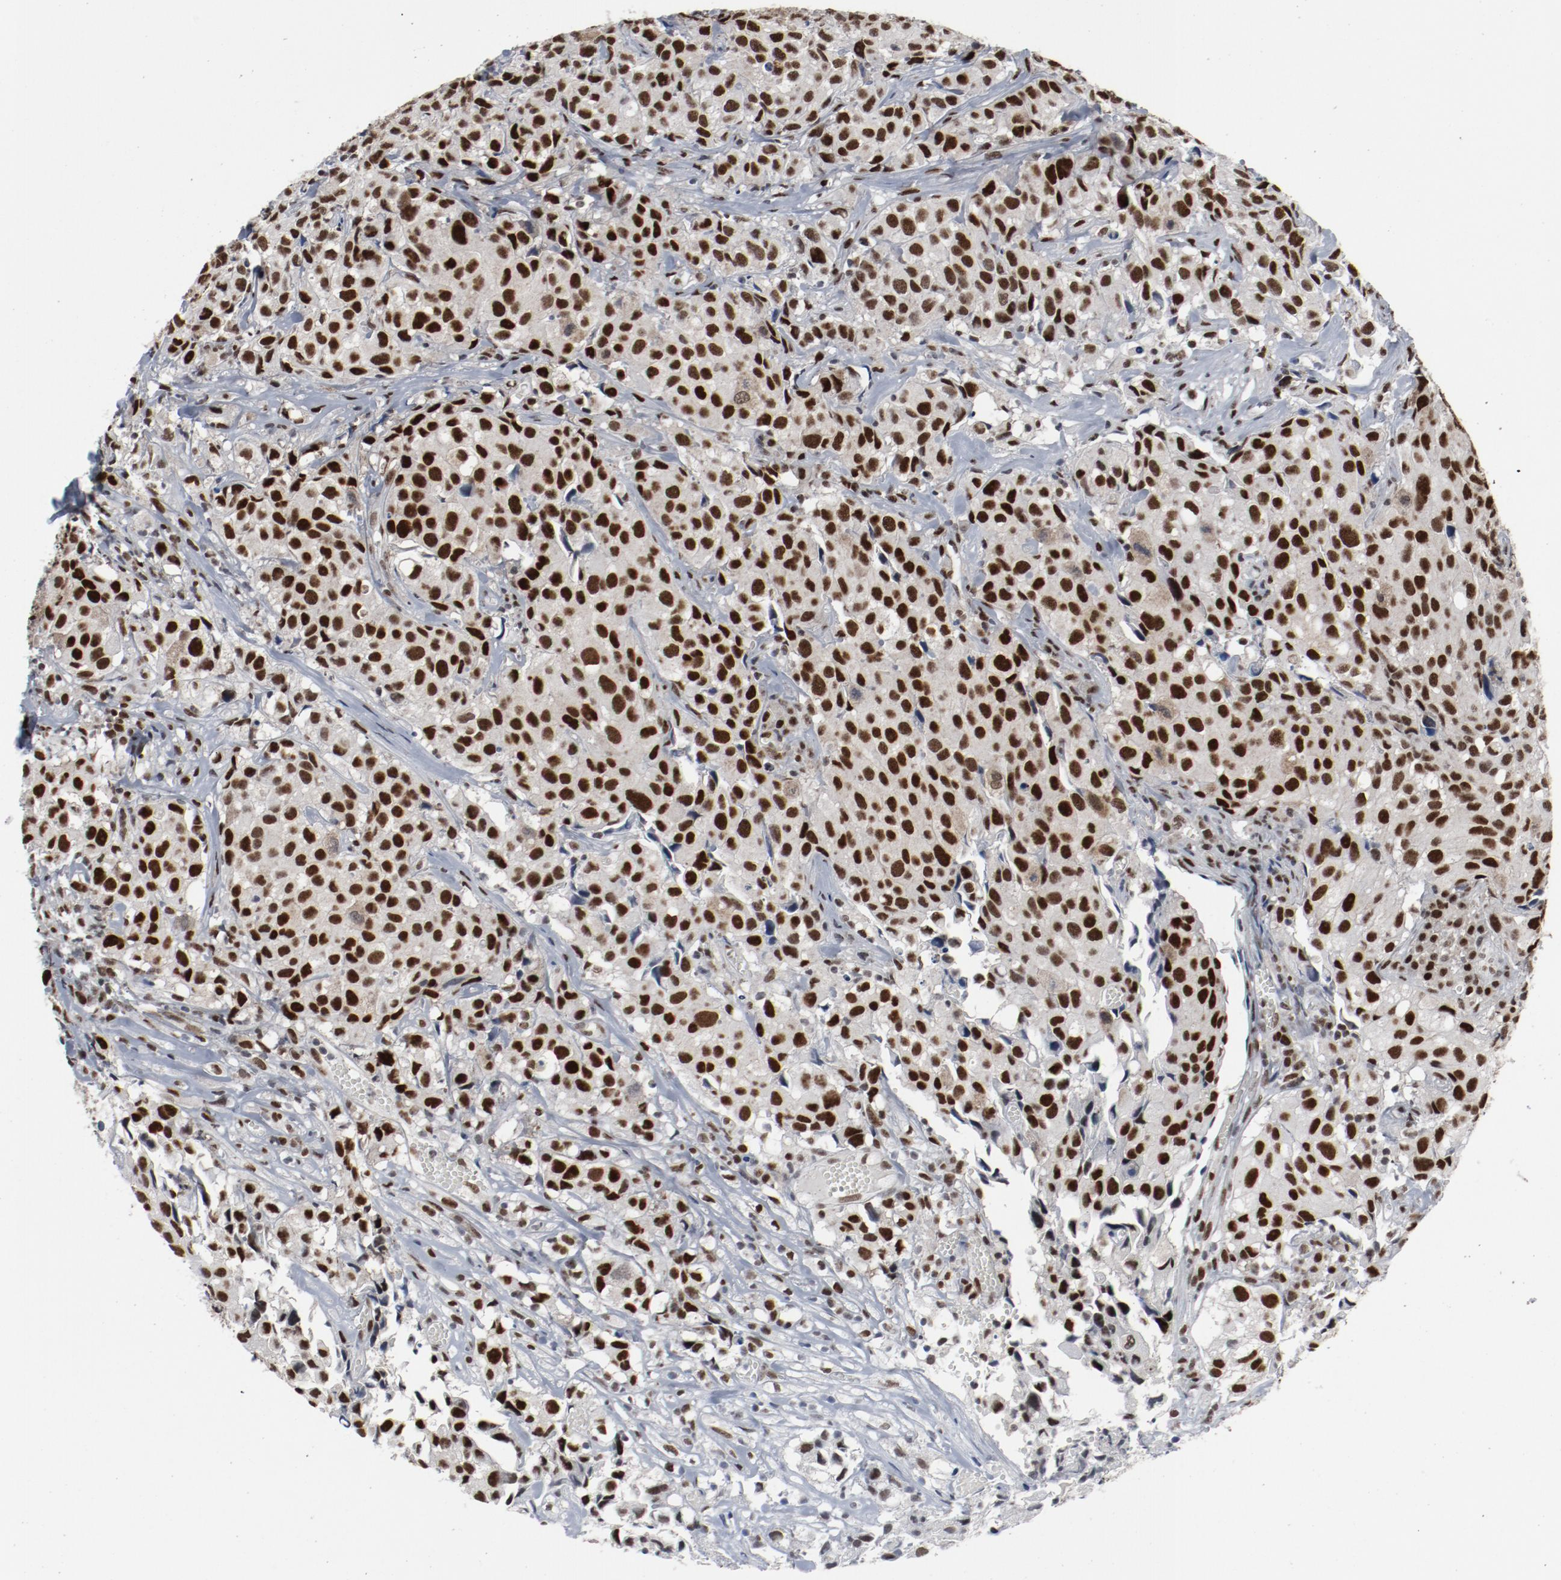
{"staining": {"intensity": "strong", "quantity": ">75%", "location": "nuclear"}, "tissue": "urothelial cancer", "cell_type": "Tumor cells", "image_type": "cancer", "snomed": [{"axis": "morphology", "description": "Urothelial carcinoma, High grade"}, {"axis": "topography", "description": "Urinary bladder"}], "caption": "A high amount of strong nuclear positivity is present in about >75% of tumor cells in high-grade urothelial carcinoma tissue.", "gene": "JMJD6", "patient": {"sex": "female", "age": 75}}